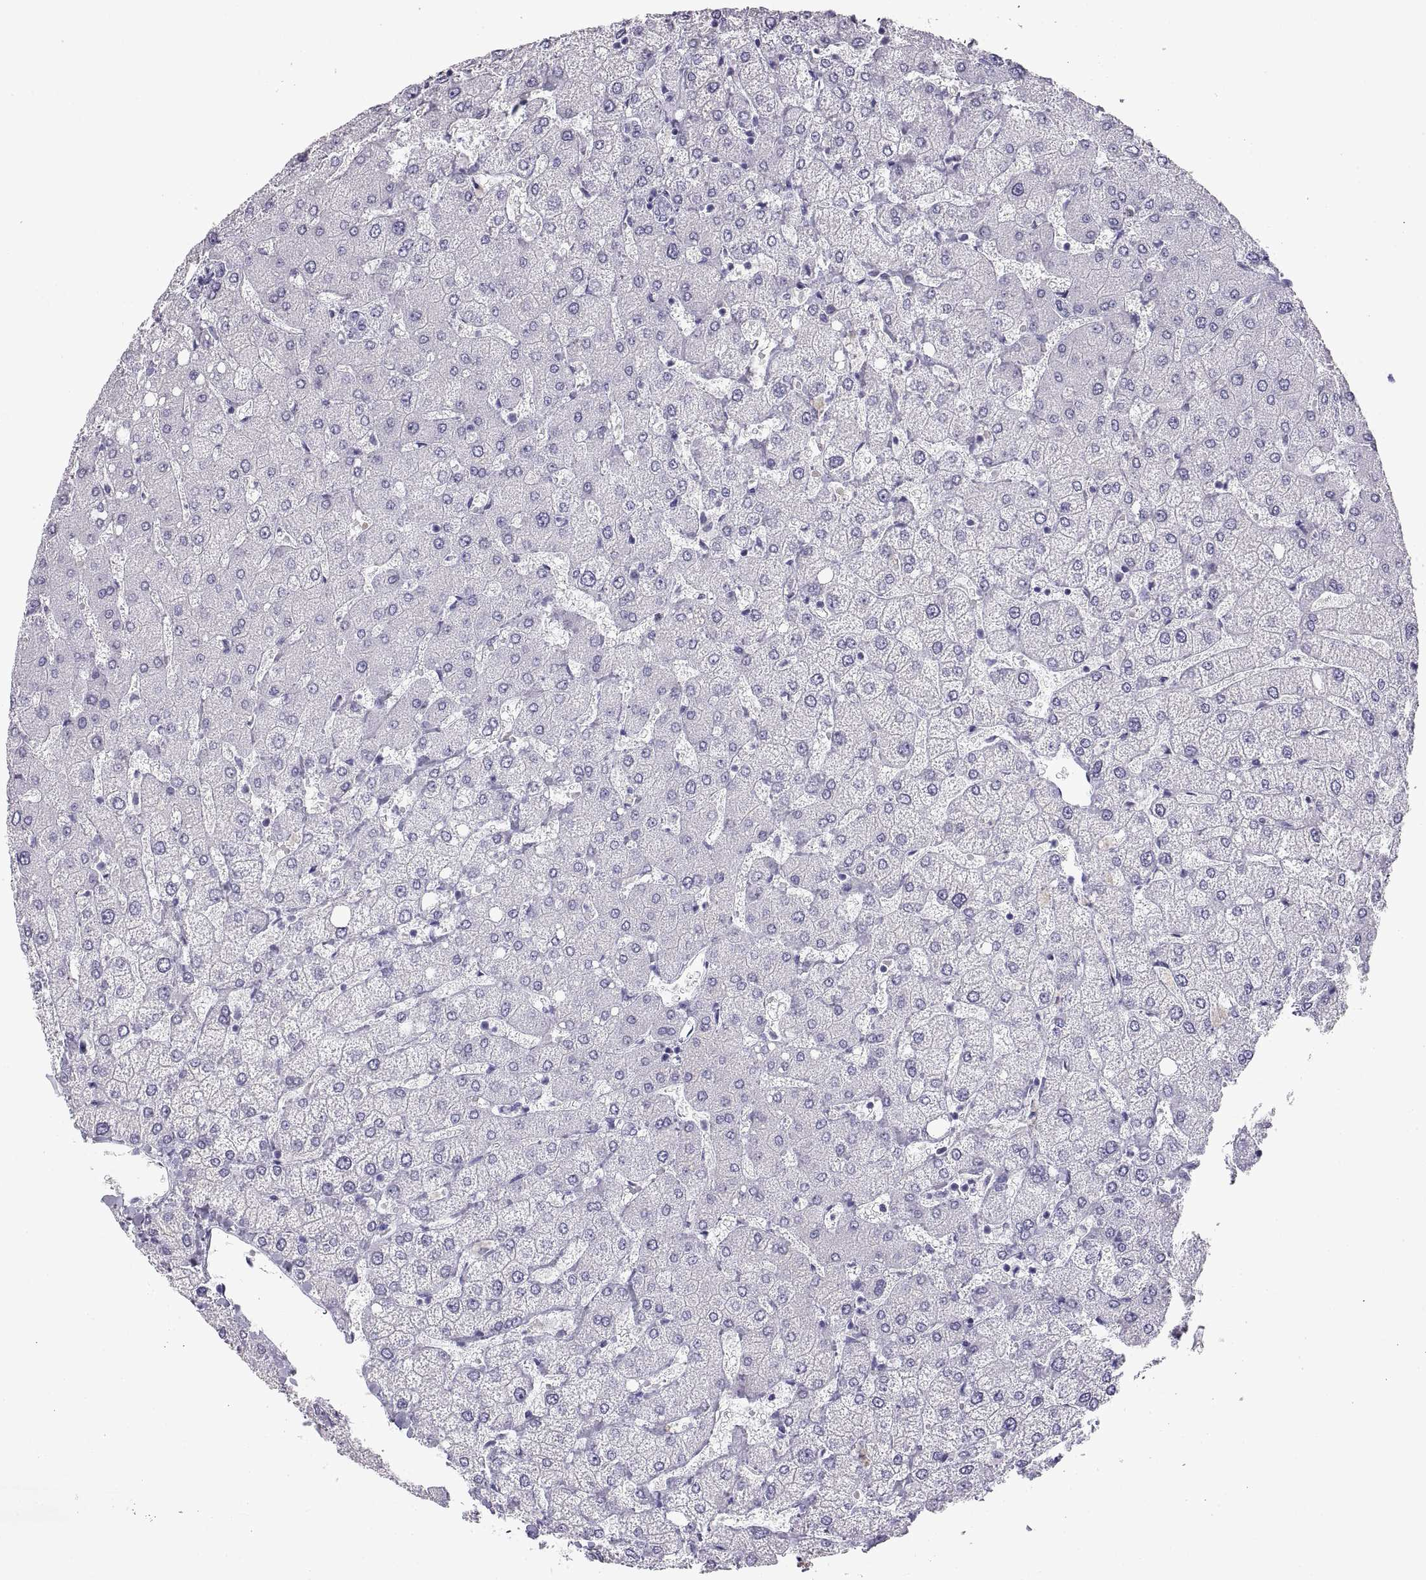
{"staining": {"intensity": "negative", "quantity": "none", "location": "none"}, "tissue": "liver", "cell_type": "Cholangiocytes", "image_type": "normal", "snomed": [{"axis": "morphology", "description": "Normal tissue, NOS"}, {"axis": "topography", "description": "Liver"}], "caption": "Immunohistochemistry (IHC) histopathology image of benign human liver stained for a protein (brown), which shows no expression in cholangiocytes.", "gene": "RLBP1", "patient": {"sex": "female", "age": 54}}